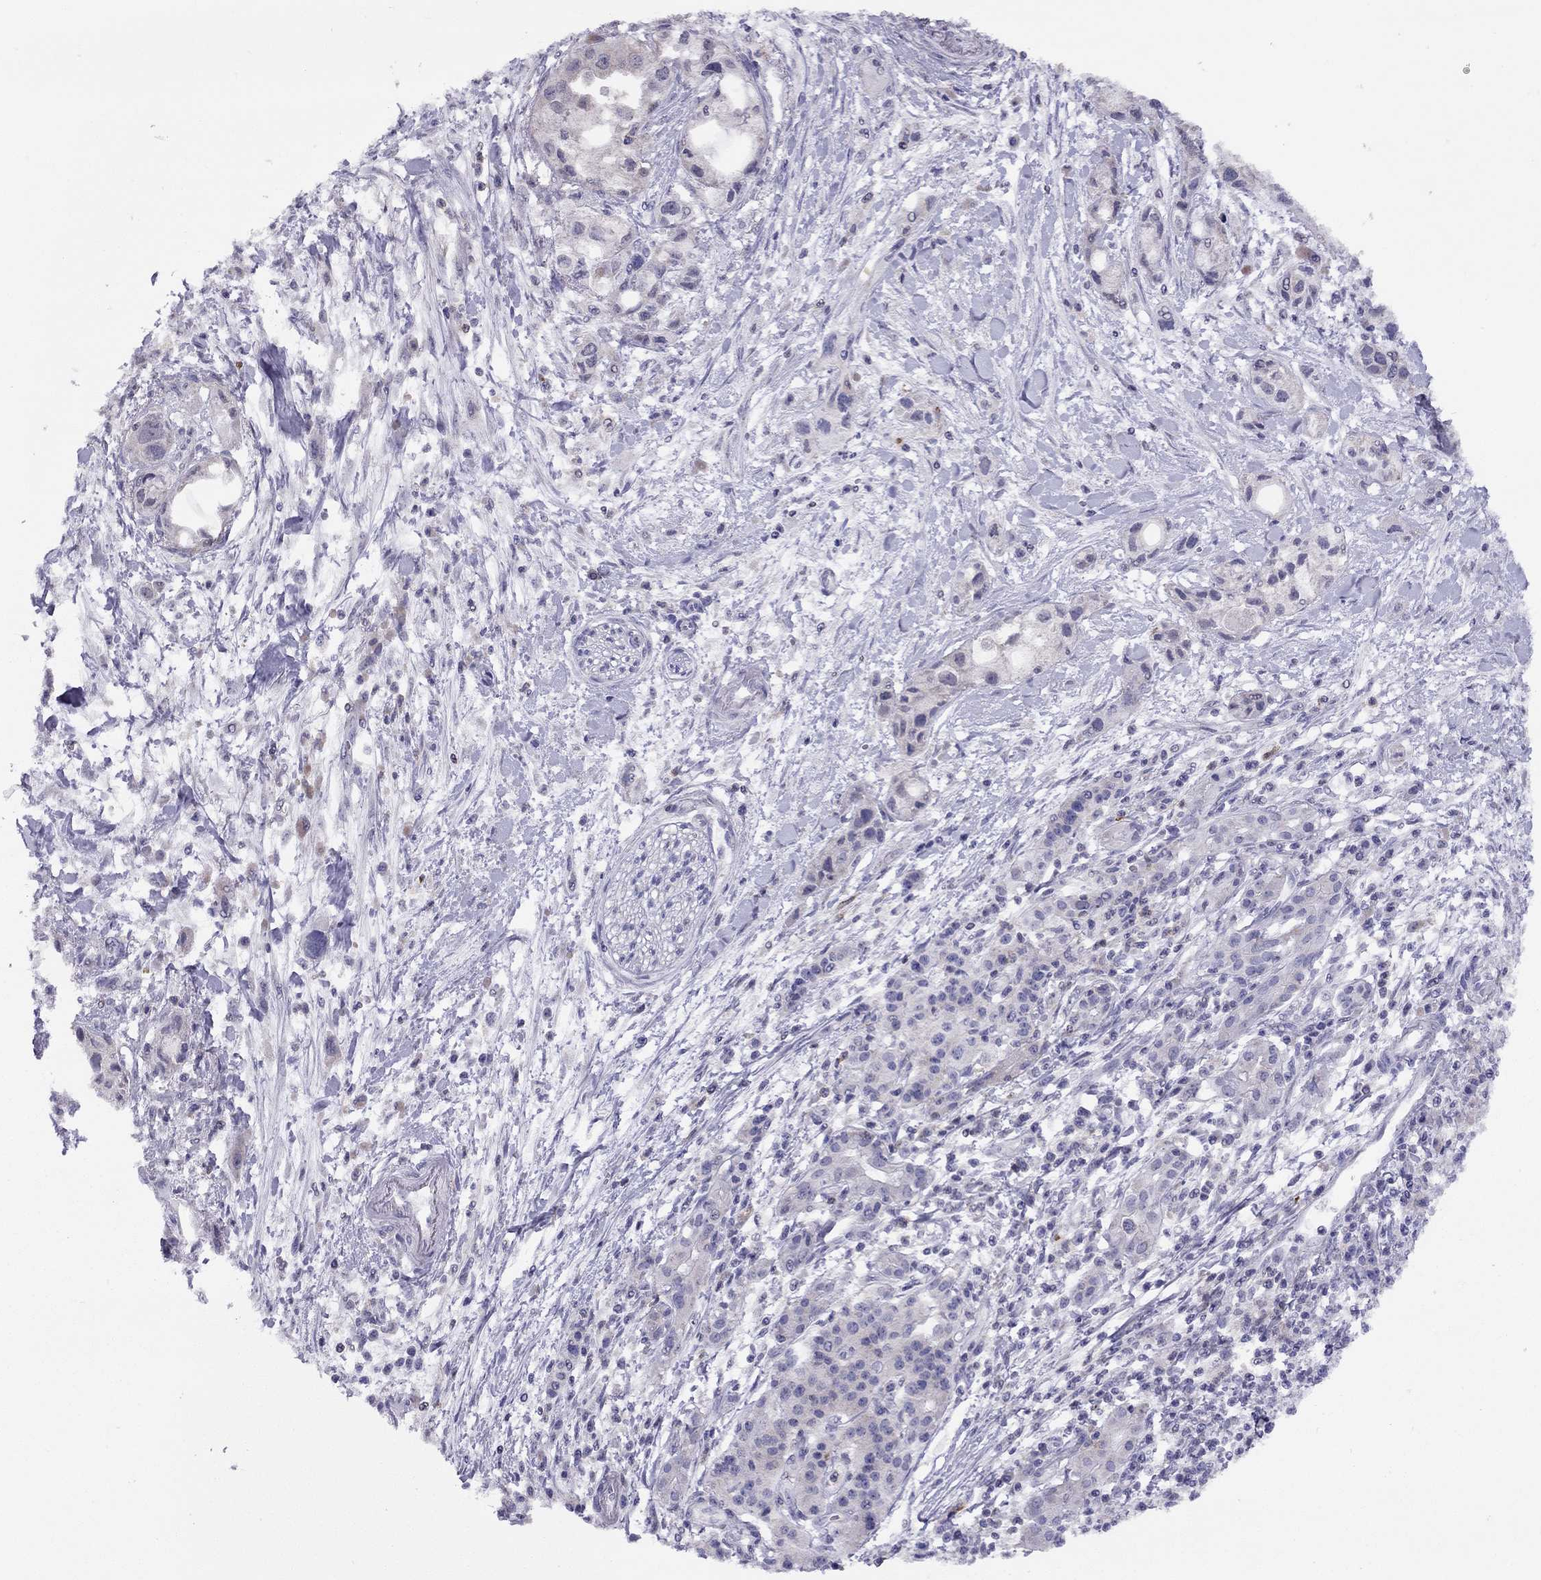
{"staining": {"intensity": "negative", "quantity": "none", "location": "none"}, "tissue": "pancreatic cancer", "cell_type": "Tumor cells", "image_type": "cancer", "snomed": [{"axis": "morphology", "description": "Adenocarcinoma, NOS"}, {"axis": "topography", "description": "Pancreas"}], "caption": "DAB (3,3'-diaminobenzidine) immunohistochemical staining of human pancreatic adenocarcinoma exhibits no significant staining in tumor cells. (Stains: DAB (3,3'-diaminobenzidine) IHC with hematoxylin counter stain, Microscopy: brightfield microscopy at high magnification).", "gene": "CITED1", "patient": {"sex": "female", "age": 61}}